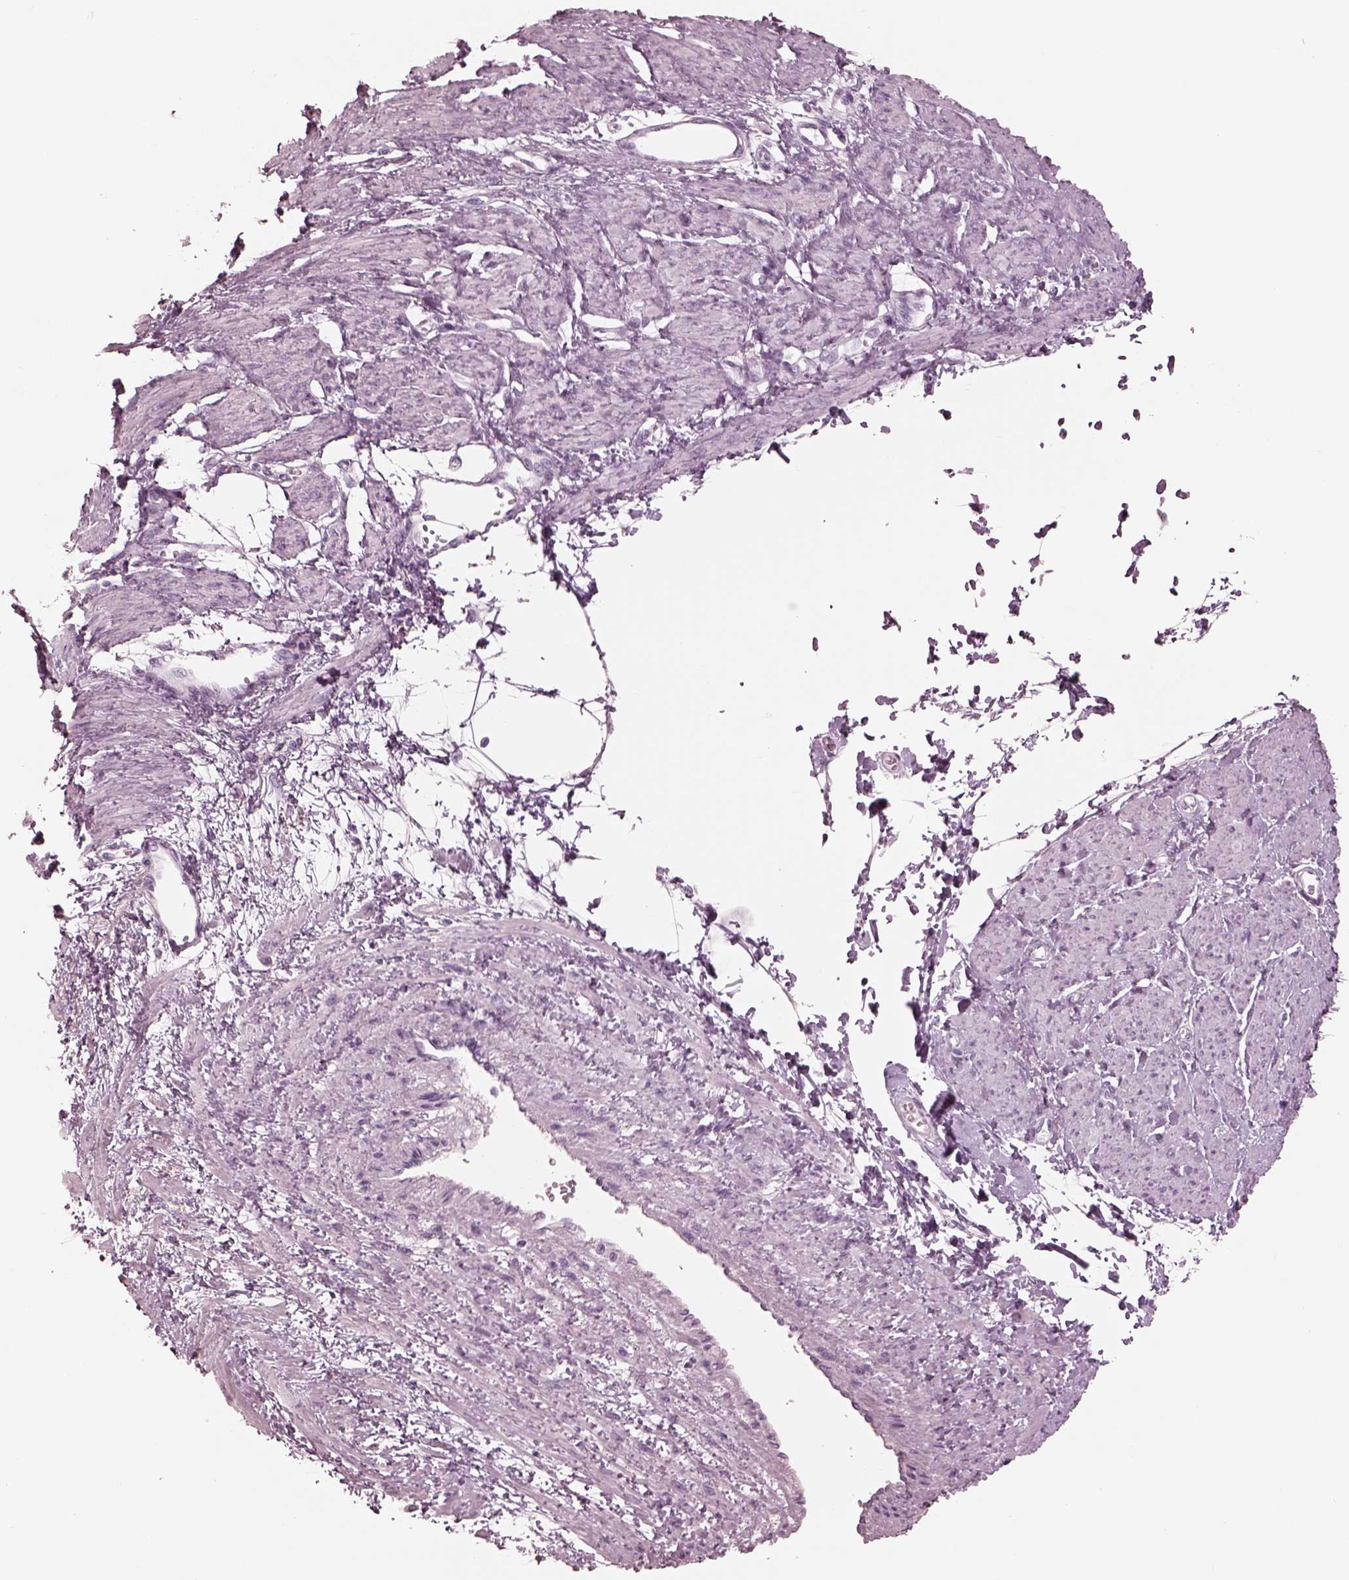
{"staining": {"intensity": "negative", "quantity": "none", "location": "none"}, "tissue": "smooth muscle", "cell_type": "Smooth muscle cells", "image_type": "normal", "snomed": [{"axis": "morphology", "description": "Normal tissue, NOS"}, {"axis": "topography", "description": "Smooth muscle"}, {"axis": "topography", "description": "Uterus"}], "caption": "High magnification brightfield microscopy of benign smooth muscle stained with DAB (brown) and counterstained with hematoxylin (blue): smooth muscle cells show no significant positivity.", "gene": "CADM2", "patient": {"sex": "female", "age": 39}}